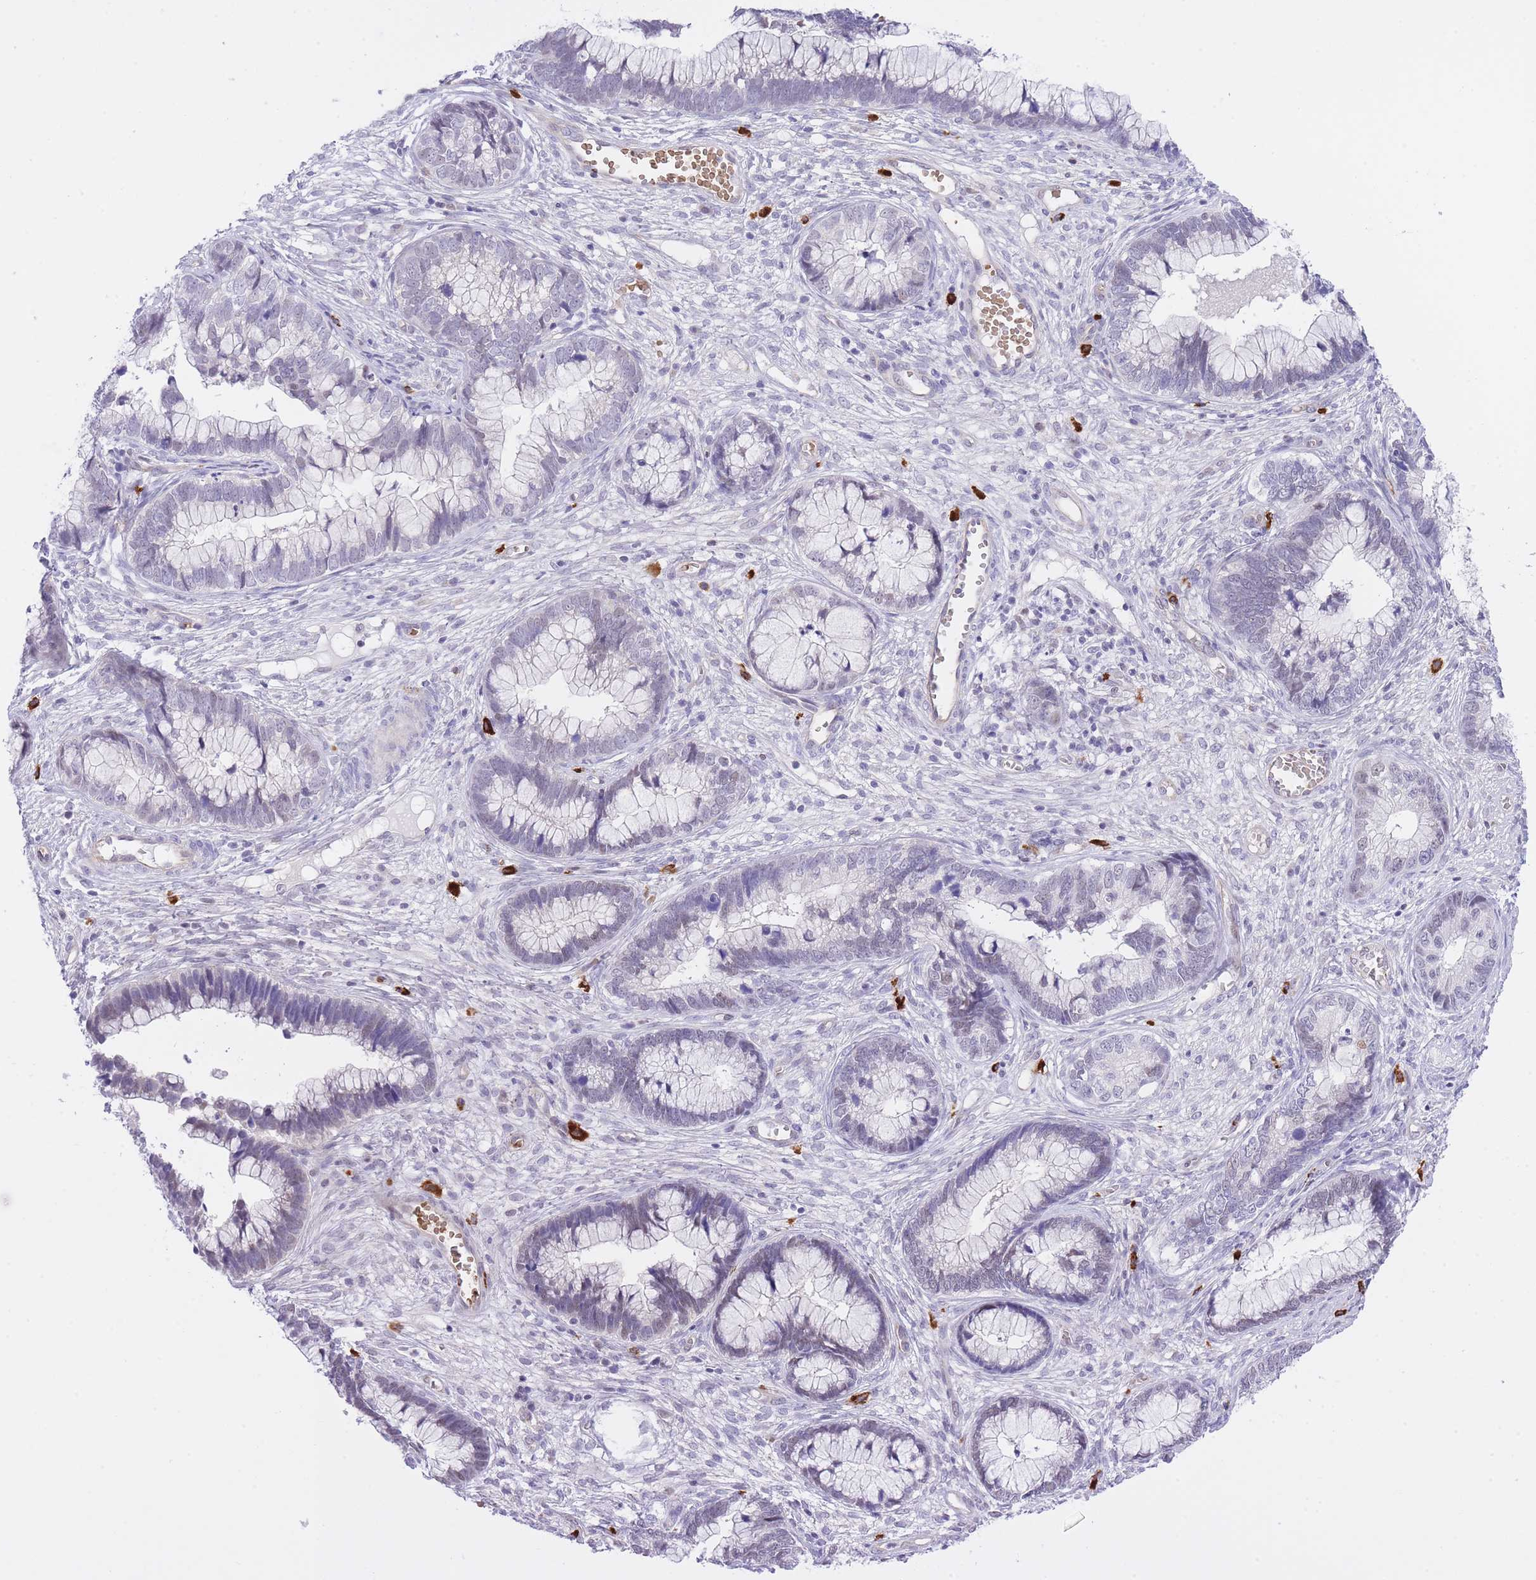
{"staining": {"intensity": "negative", "quantity": "none", "location": "none"}, "tissue": "cervical cancer", "cell_type": "Tumor cells", "image_type": "cancer", "snomed": [{"axis": "morphology", "description": "Adenocarcinoma, NOS"}, {"axis": "topography", "description": "Cervix"}], "caption": "Immunohistochemistry of cervical cancer demonstrates no expression in tumor cells.", "gene": "MEIOSIN", "patient": {"sex": "female", "age": 44}}